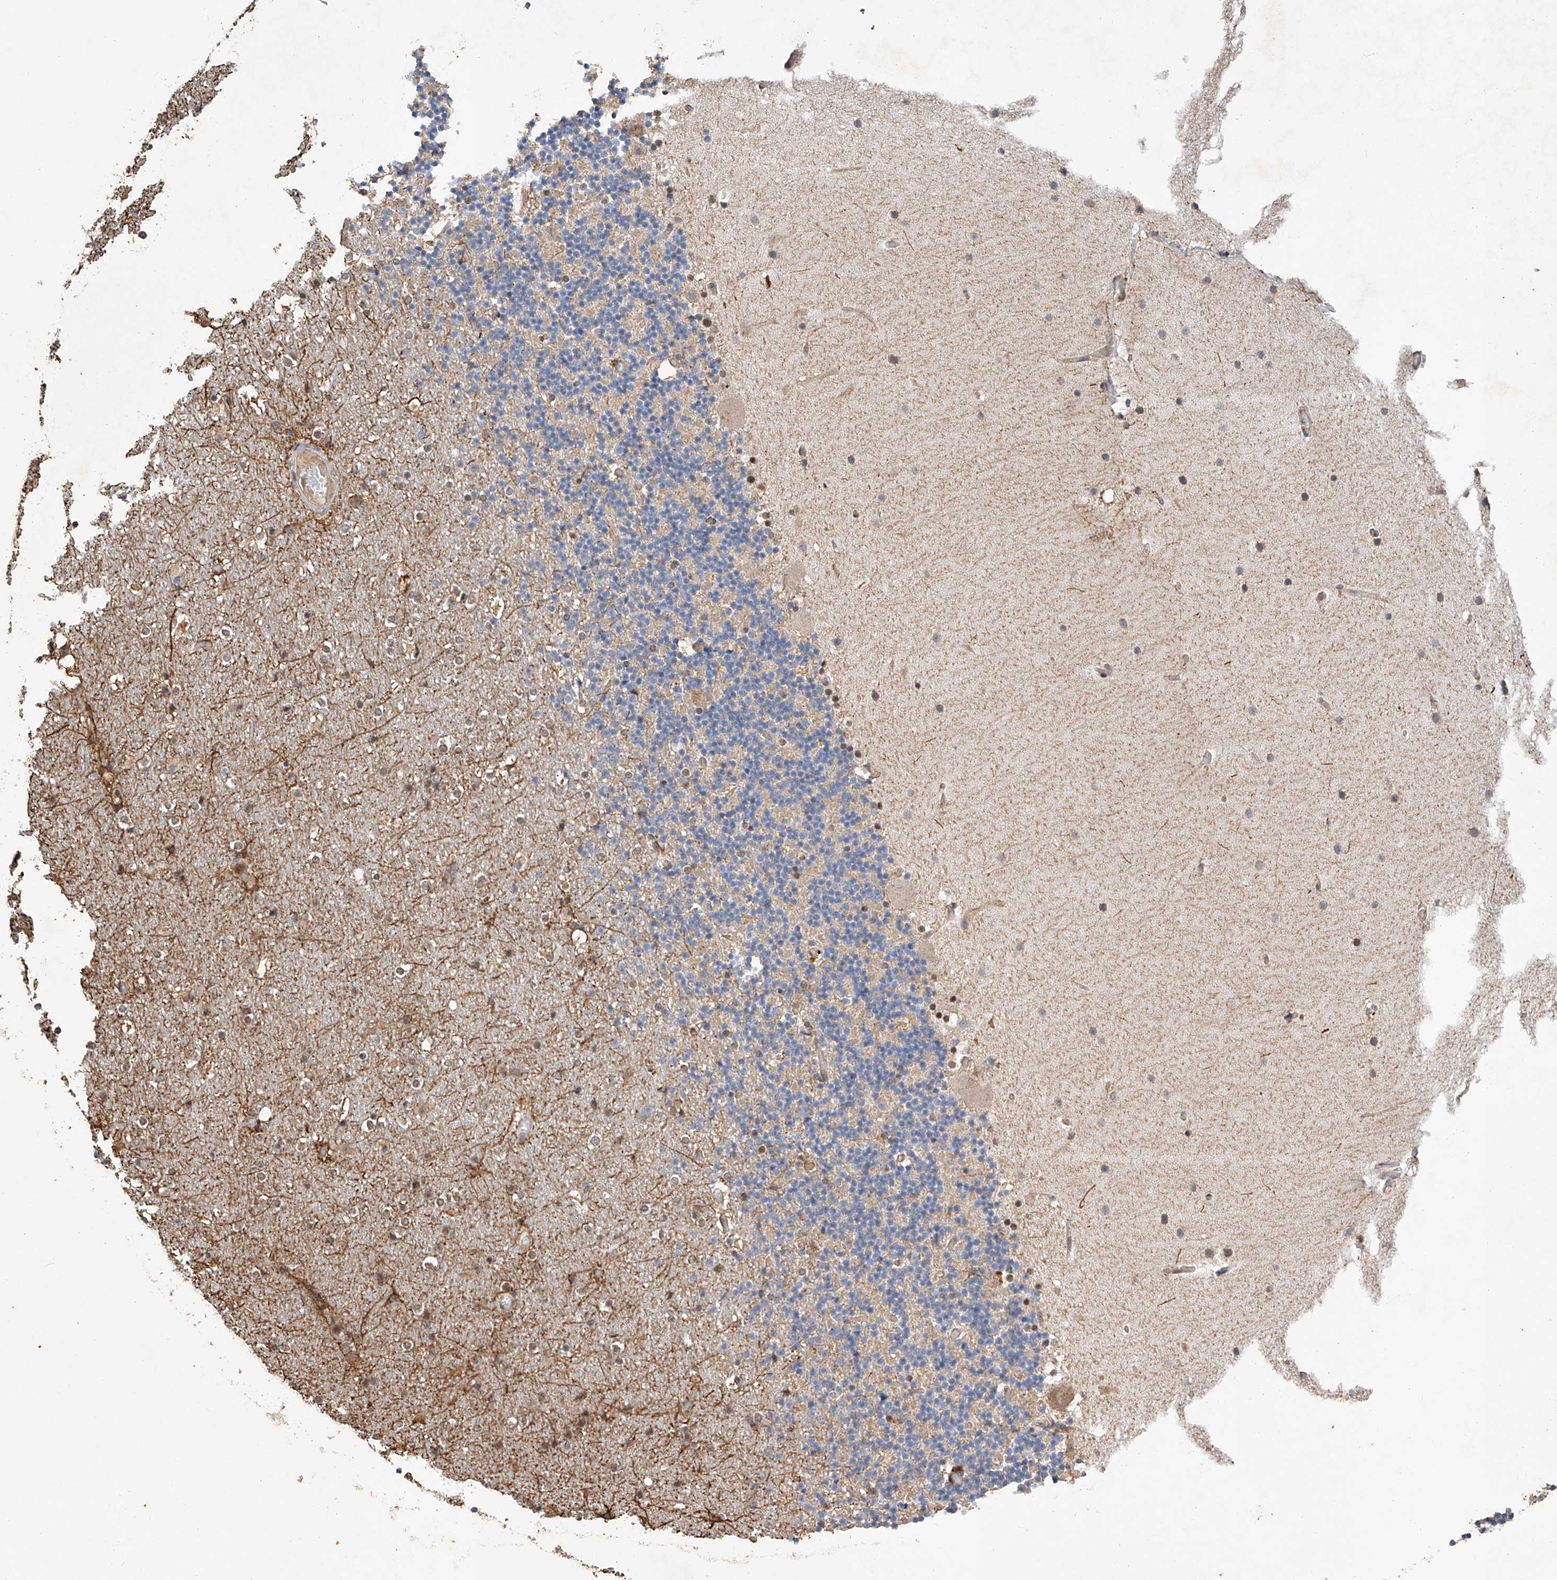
{"staining": {"intensity": "moderate", "quantity": "<25%", "location": "cytoplasmic/membranous"}, "tissue": "cerebellum", "cell_type": "Cells in granular layer", "image_type": "normal", "snomed": [{"axis": "morphology", "description": "Normal tissue, NOS"}, {"axis": "topography", "description": "Cerebellum"}], "caption": "Unremarkable cerebellum was stained to show a protein in brown. There is low levels of moderate cytoplasmic/membranous expression in approximately <25% of cells in granular layer. (brown staining indicates protein expression, while blue staining denotes nuclei).", "gene": "RILPL2", "patient": {"sex": "male", "age": 57}}